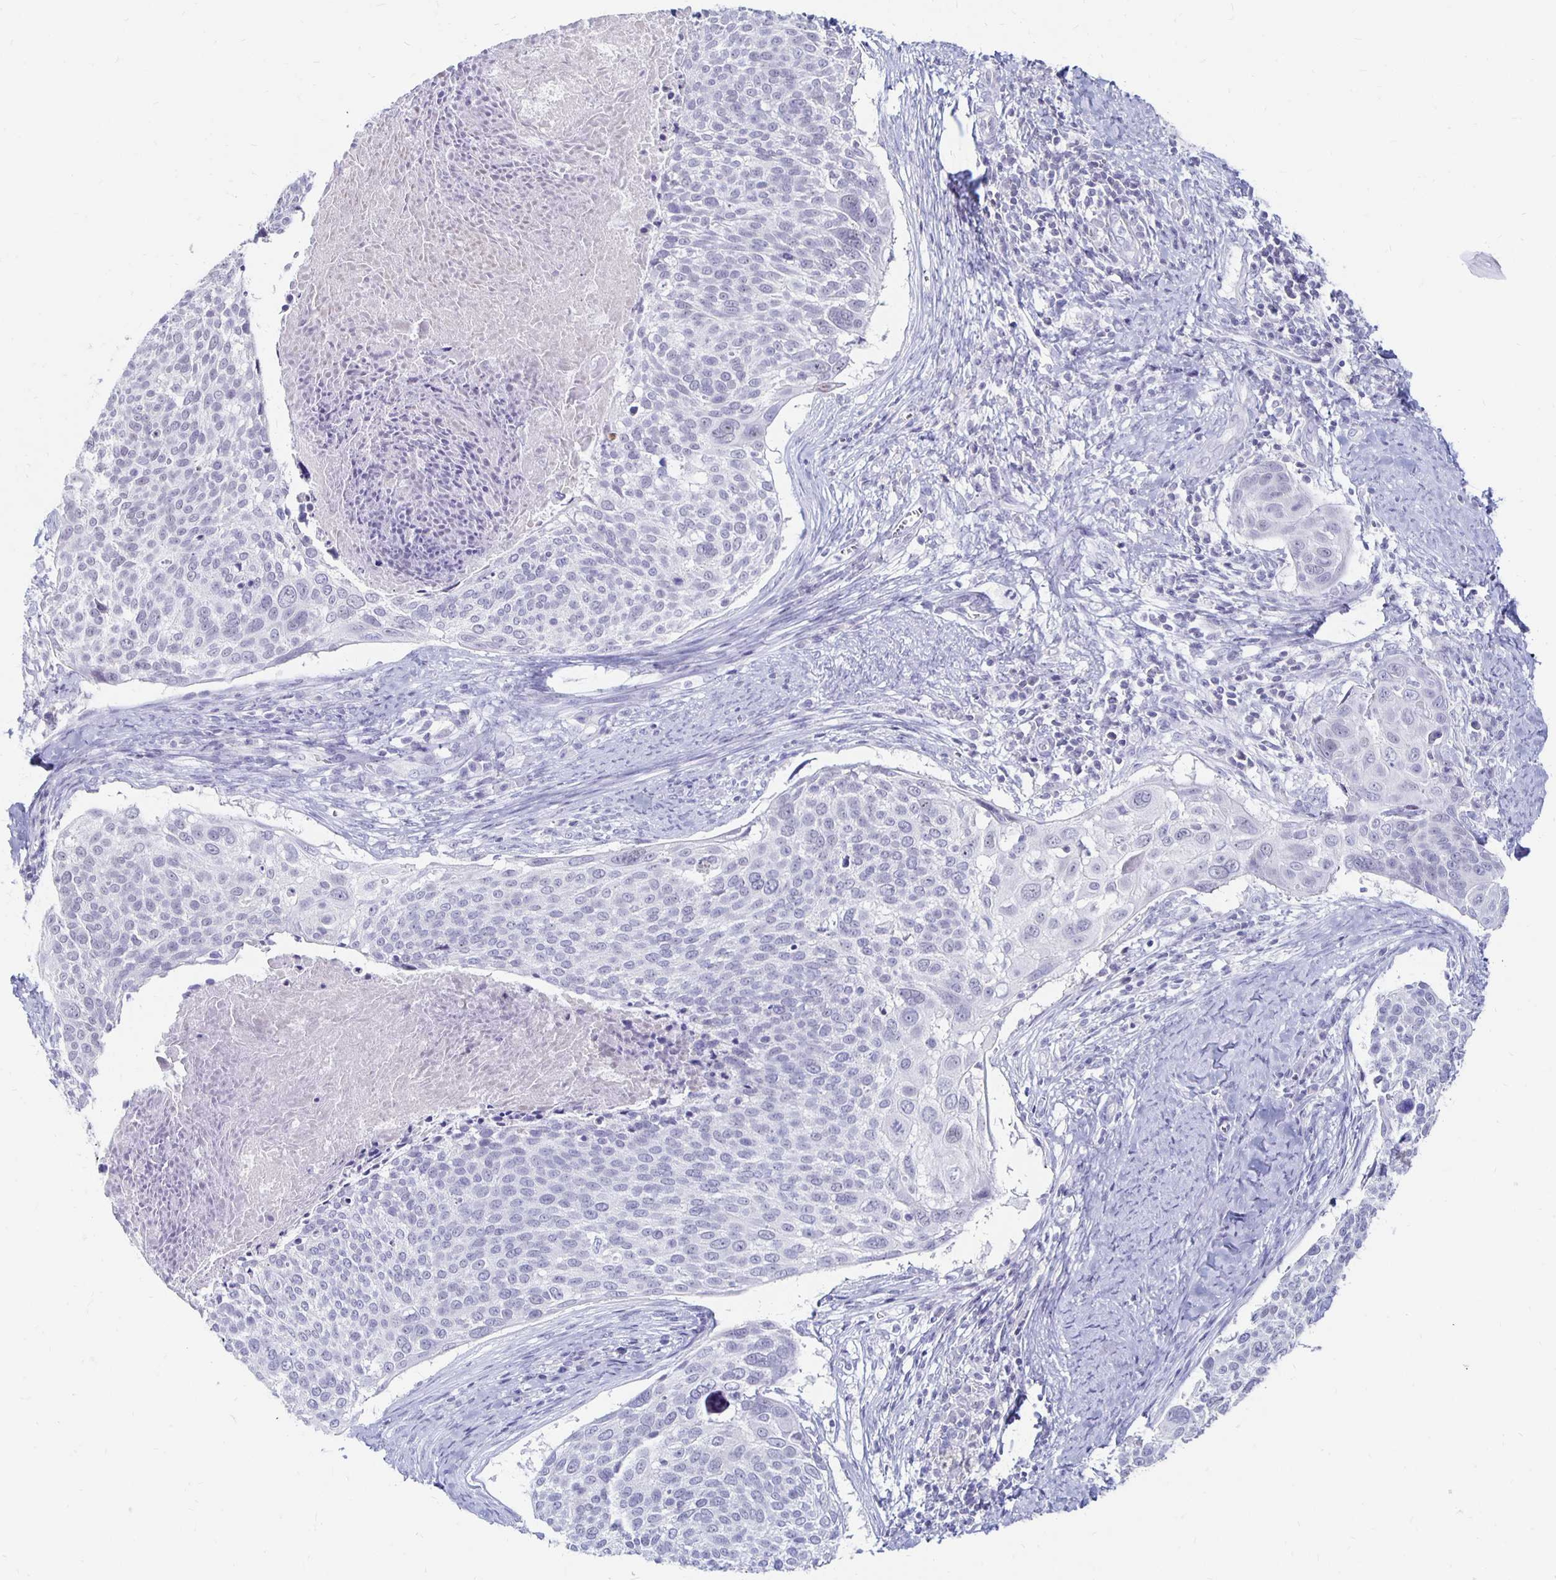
{"staining": {"intensity": "negative", "quantity": "none", "location": "none"}, "tissue": "cervical cancer", "cell_type": "Tumor cells", "image_type": "cancer", "snomed": [{"axis": "morphology", "description": "Squamous cell carcinoma, NOS"}, {"axis": "topography", "description": "Cervix"}], "caption": "A micrograph of human squamous cell carcinoma (cervical) is negative for staining in tumor cells.", "gene": "SYT2", "patient": {"sex": "female", "age": 39}}